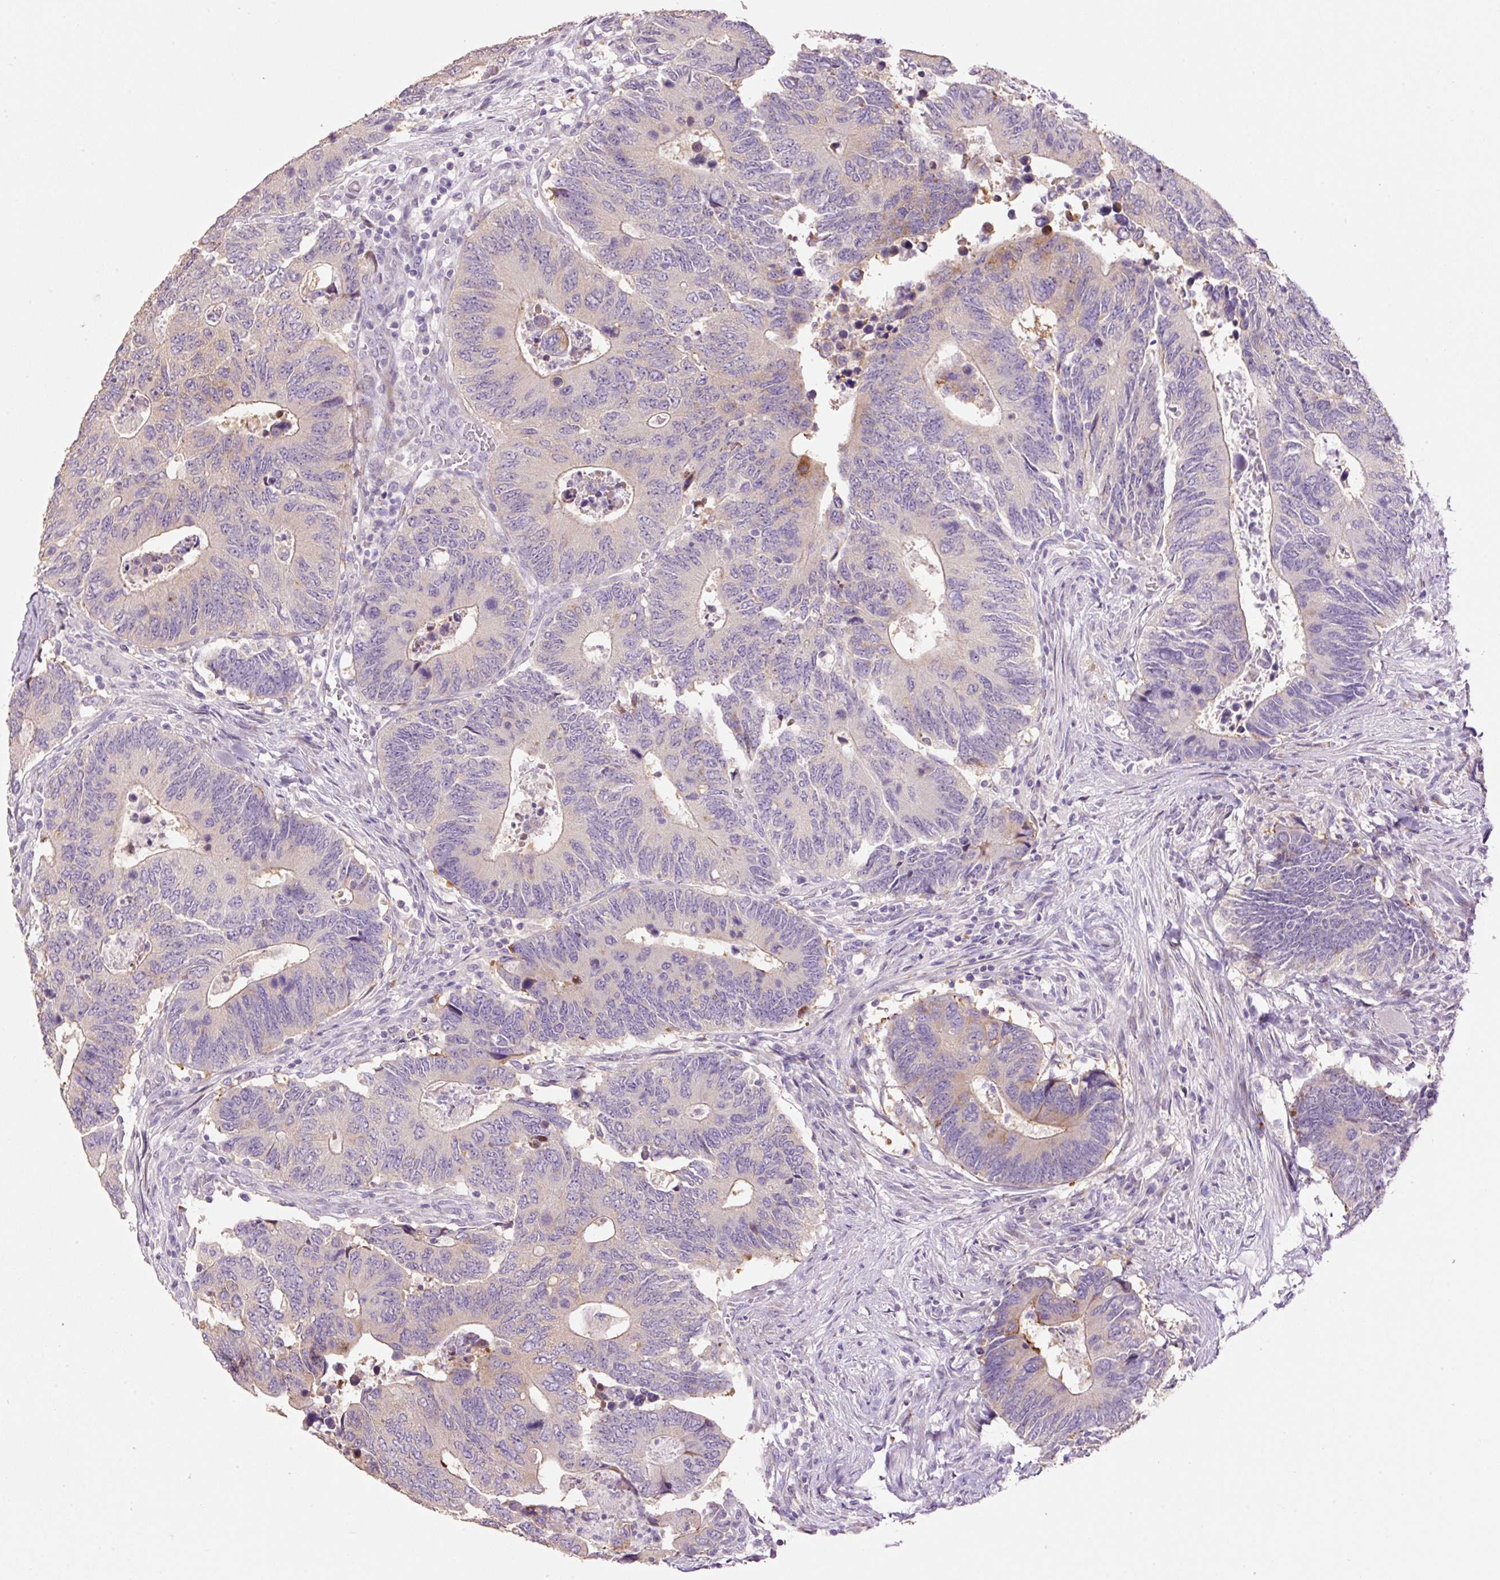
{"staining": {"intensity": "weak", "quantity": "<25%", "location": "cytoplasmic/membranous"}, "tissue": "colorectal cancer", "cell_type": "Tumor cells", "image_type": "cancer", "snomed": [{"axis": "morphology", "description": "Adenocarcinoma, NOS"}, {"axis": "topography", "description": "Colon"}], "caption": "IHC image of human colorectal cancer stained for a protein (brown), which exhibits no positivity in tumor cells.", "gene": "HAX1", "patient": {"sex": "male", "age": 87}}